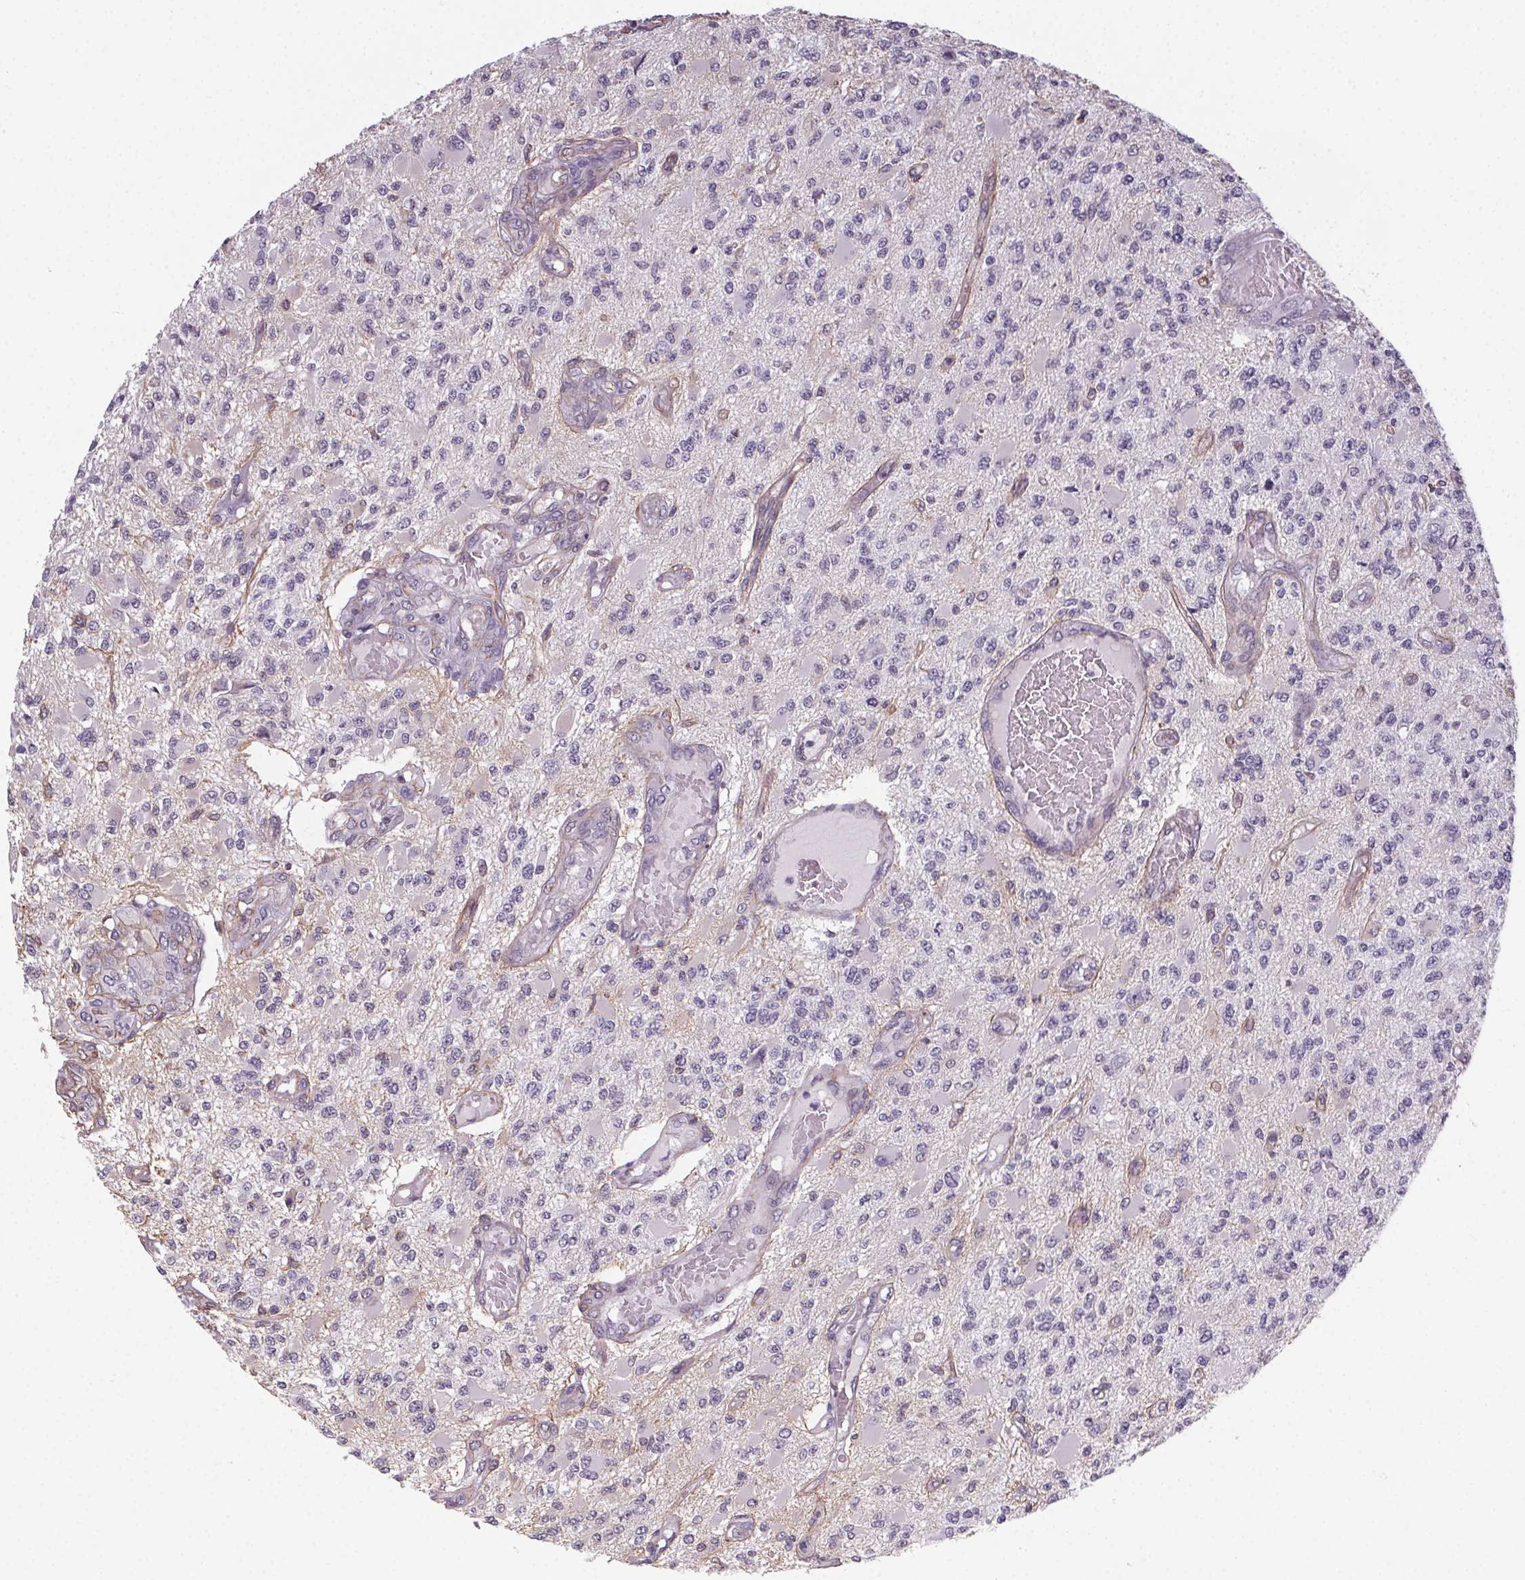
{"staining": {"intensity": "negative", "quantity": "none", "location": "none"}, "tissue": "glioma", "cell_type": "Tumor cells", "image_type": "cancer", "snomed": [{"axis": "morphology", "description": "Glioma, malignant, High grade"}, {"axis": "topography", "description": "Brain"}], "caption": "IHC of glioma exhibits no expression in tumor cells.", "gene": "PLA2G4F", "patient": {"sex": "female", "age": 63}}